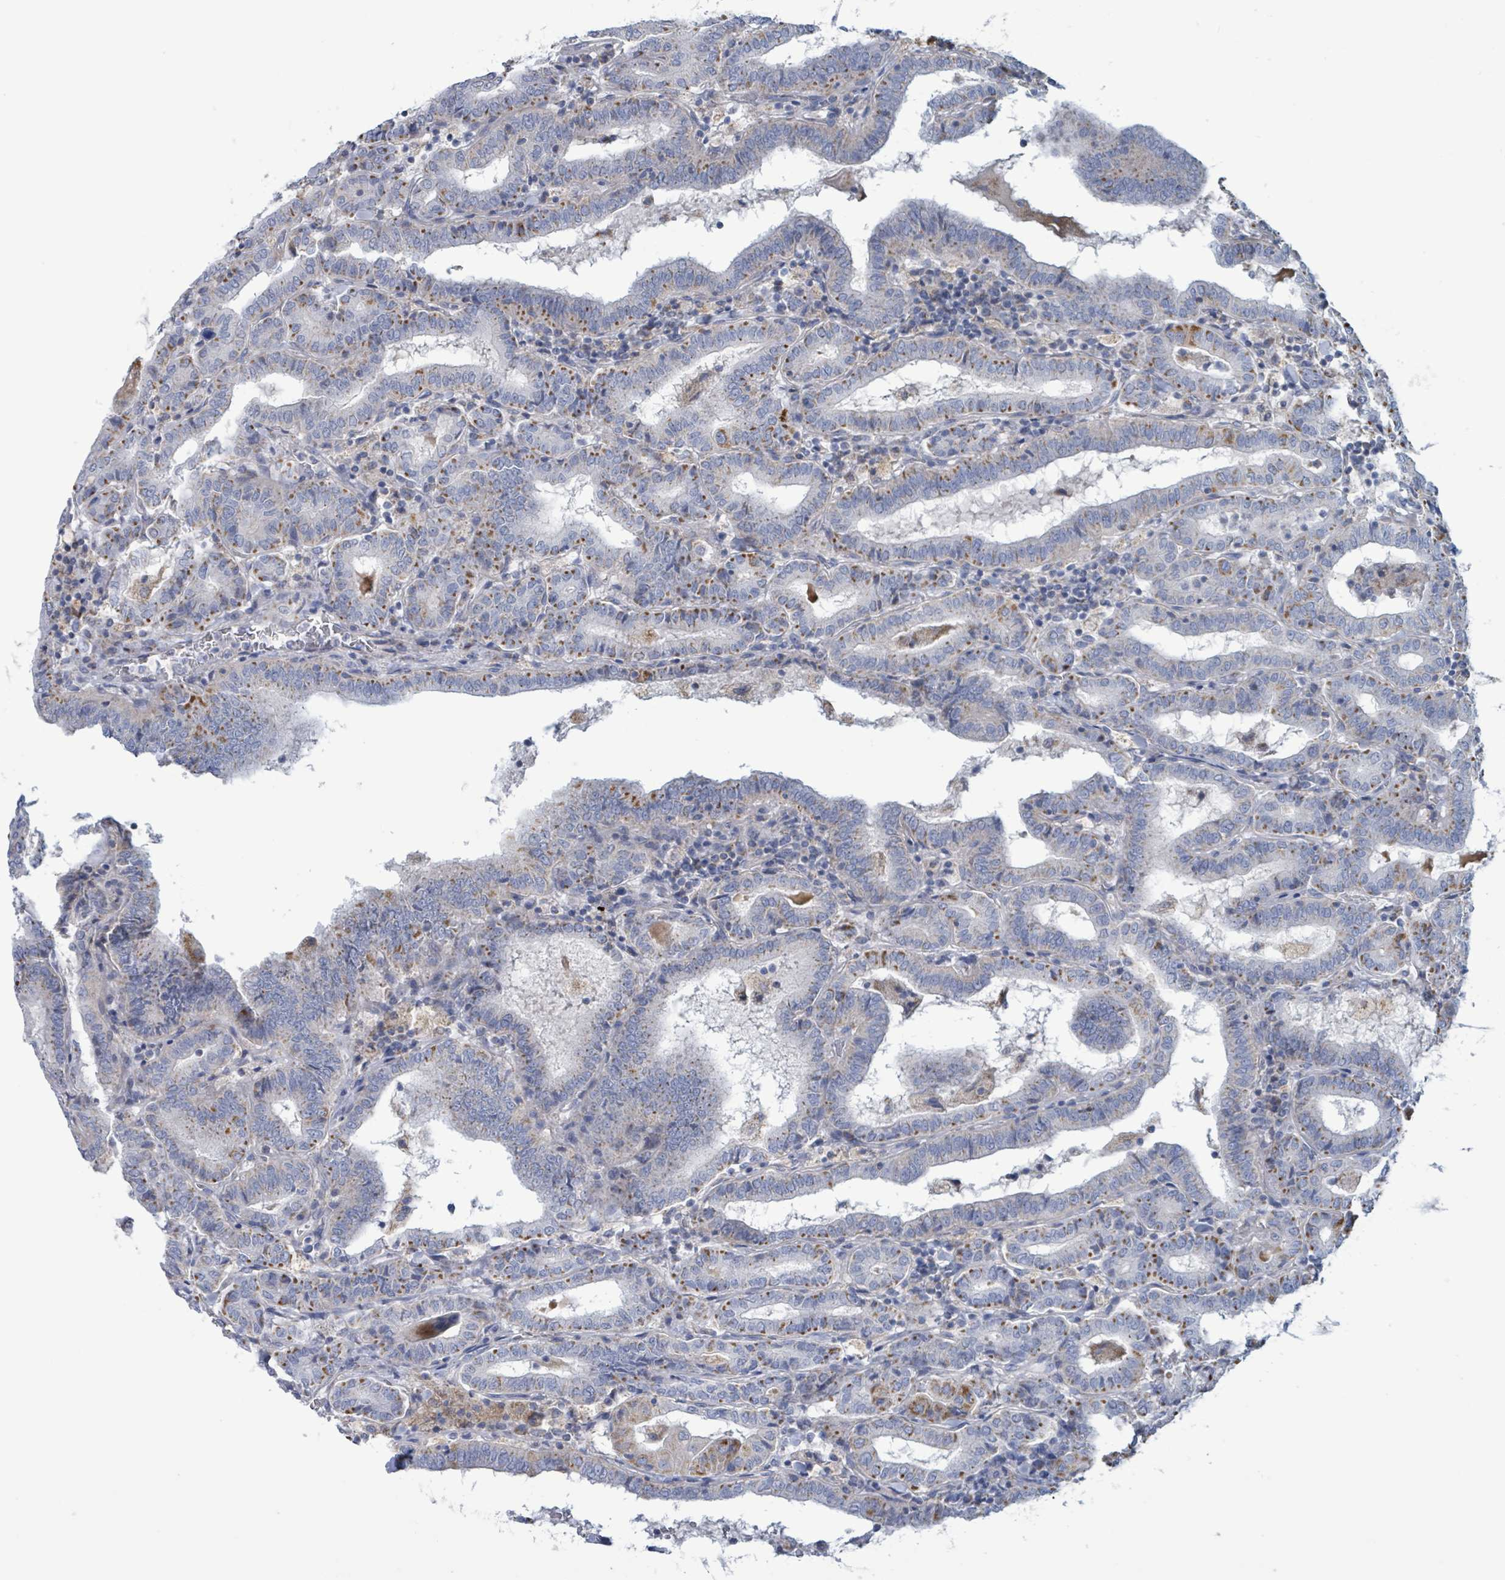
{"staining": {"intensity": "moderate", "quantity": "<25%", "location": "cytoplasmic/membranous"}, "tissue": "thyroid cancer", "cell_type": "Tumor cells", "image_type": "cancer", "snomed": [{"axis": "morphology", "description": "Papillary adenocarcinoma, NOS"}, {"axis": "topography", "description": "Thyroid gland"}], "caption": "Immunohistochemical staining of papillary adenocarcinoma (thyroid) exhibits moderate cytoplasmic/membranous protein expression in approximately <25% of tumor cells.", "gene": "AKR1C4", "patient": {"sex": "female", "age": 72}}